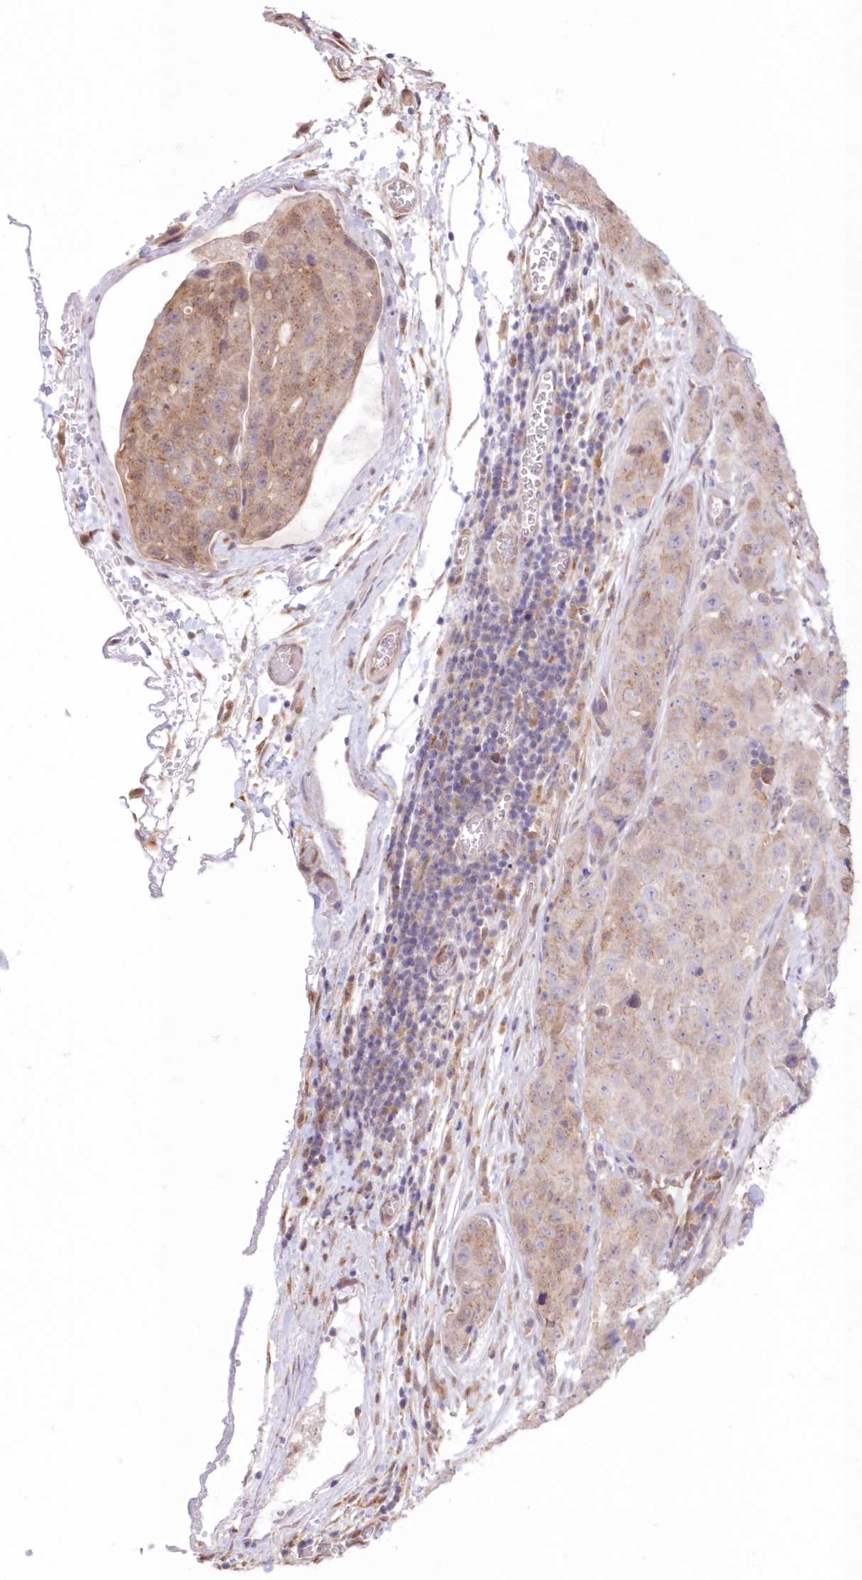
{"staining": {"intensity": "weak", "quantity": ">75%", "location": "cytoplasmic/membranous"}, "tissue": "stomach cancer", "cell_type": "Tumor cells", "image_type": "cancer", "snomed": [{"axis": "morphology", "description": "Normal tissue, NOS"}, {"axis": "morphology", "description": "Adenocarcinoma, NOS"}, {"axis": "topography", "description": "Lymph node"}, {"axis": "topography", "description": "Stomach"}], "caption": "An IHC photomicrograph of tumor tissue is shown. Protein staining in brown highlights weak cytoplasmic/membranous positivity in adenocarcinoma (stomach) within tumor cells.", "gene": "RNPEP", "patient": {"sex": "male", "age": 48}}